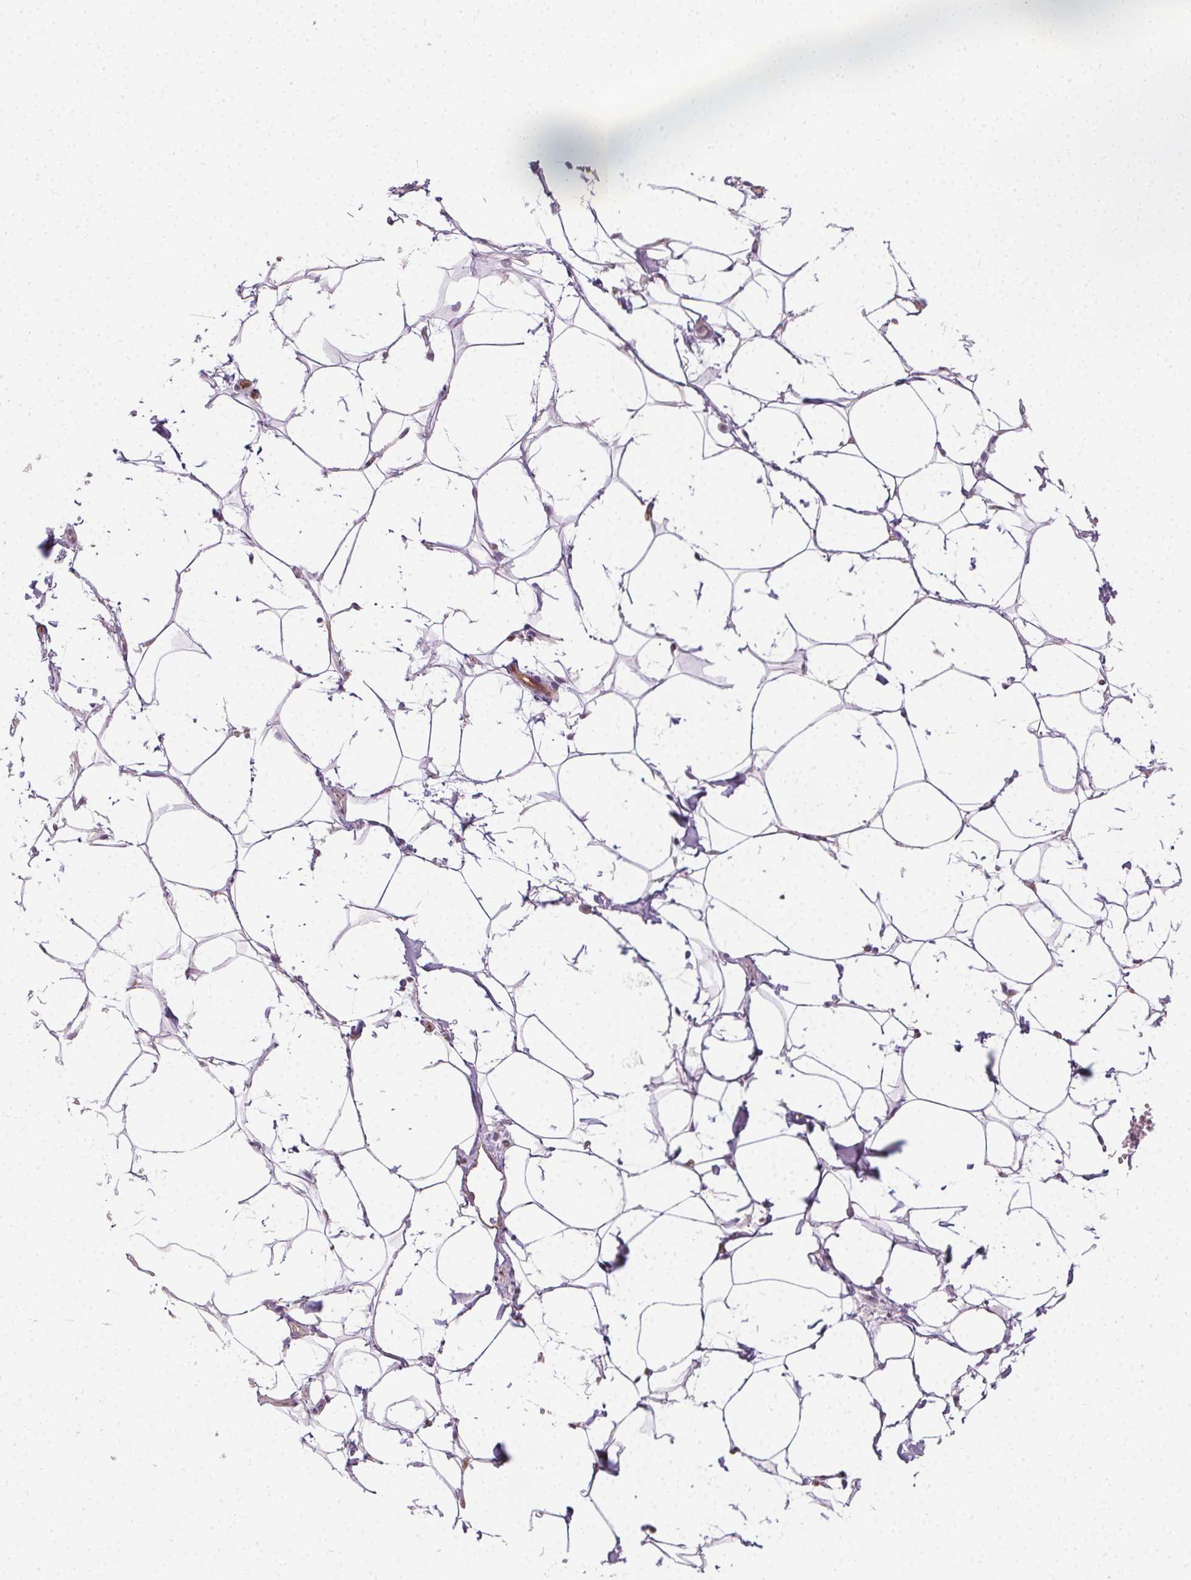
{"staining": {"intensity": "negative", "quantity": "none", "location": "none"}, "tissue": "heart muscle", "cell_type": "Cardiomyocytes", "image_type": "normal", "snomed": [{"axis": "morphology", "description": "Normal tissue, NOS"}, {"axis": "topography", "description": "Heart"}], "caption": "IHC of normal human heart muscle displays no expression in cardiomyocytes.", "gene": "PODXL", "patient": {"sex": "male", "age": 62}}